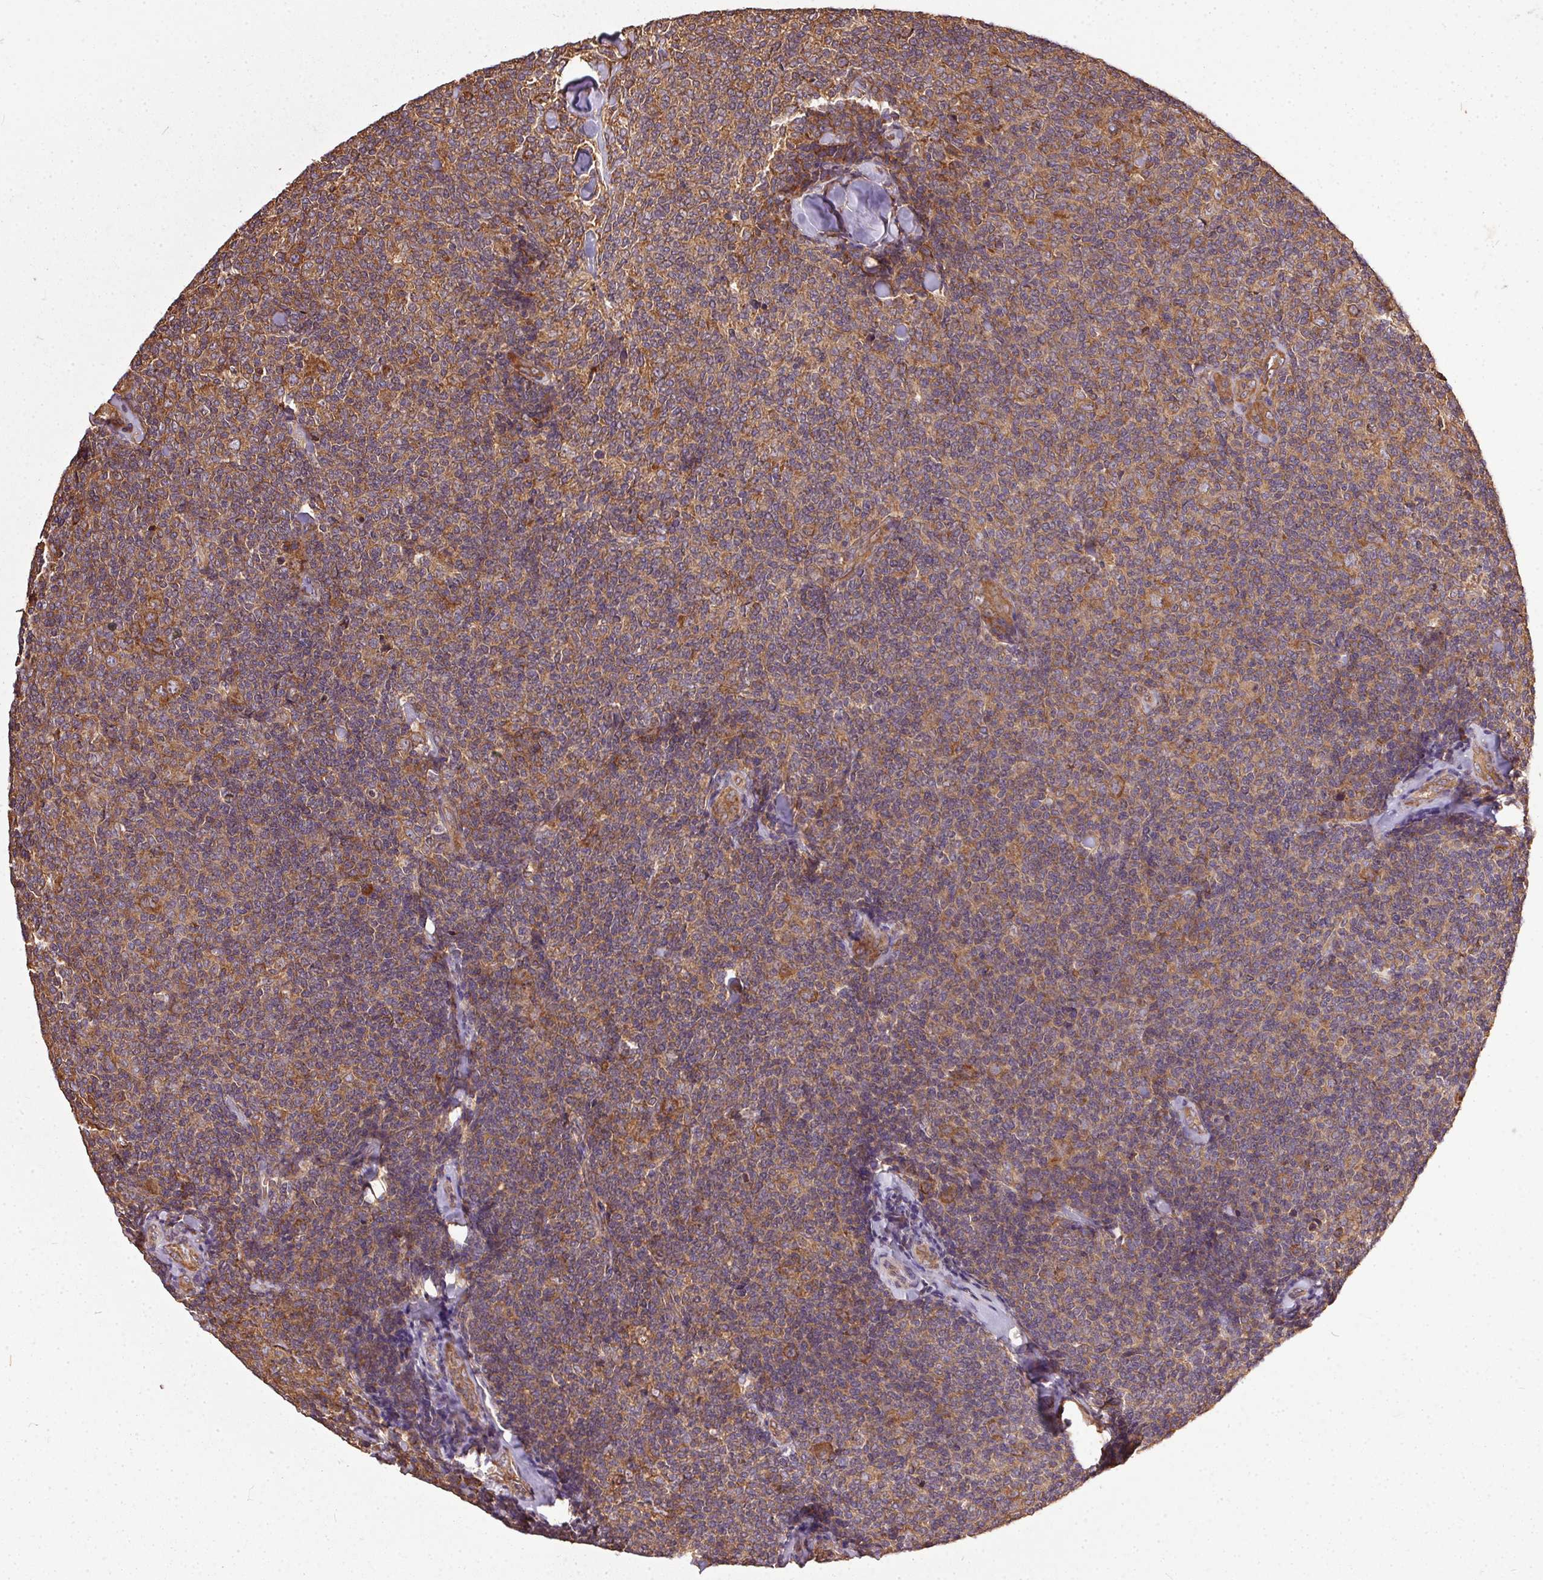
{"staining": {"intensity": "moderate", "quantity": ">75%", "location": "cytoplasmic/membranous"}, "tissue": "lymphoma", "cell_type": "Tumor cells", "image_type": "cancer", "snomed": [{"axis": "morphology", "description": "Malignant lymphoma, non-Hodgkin's type, Low grade"}, {"axis": "topography", "description": "Lymph node"}], "caption": "Malignant lymphoma, non-Hodgkin's type (low-grade) was stained to show a protein in brown. There is medium levels of moderate cytoplasmic/membranous positivity in about >75% of tumor cells. (DAB IHC with brightfield microscopy, high magnification).", "gene": "EIF2S1", "patient": {"sex": "female", "age": 56}}